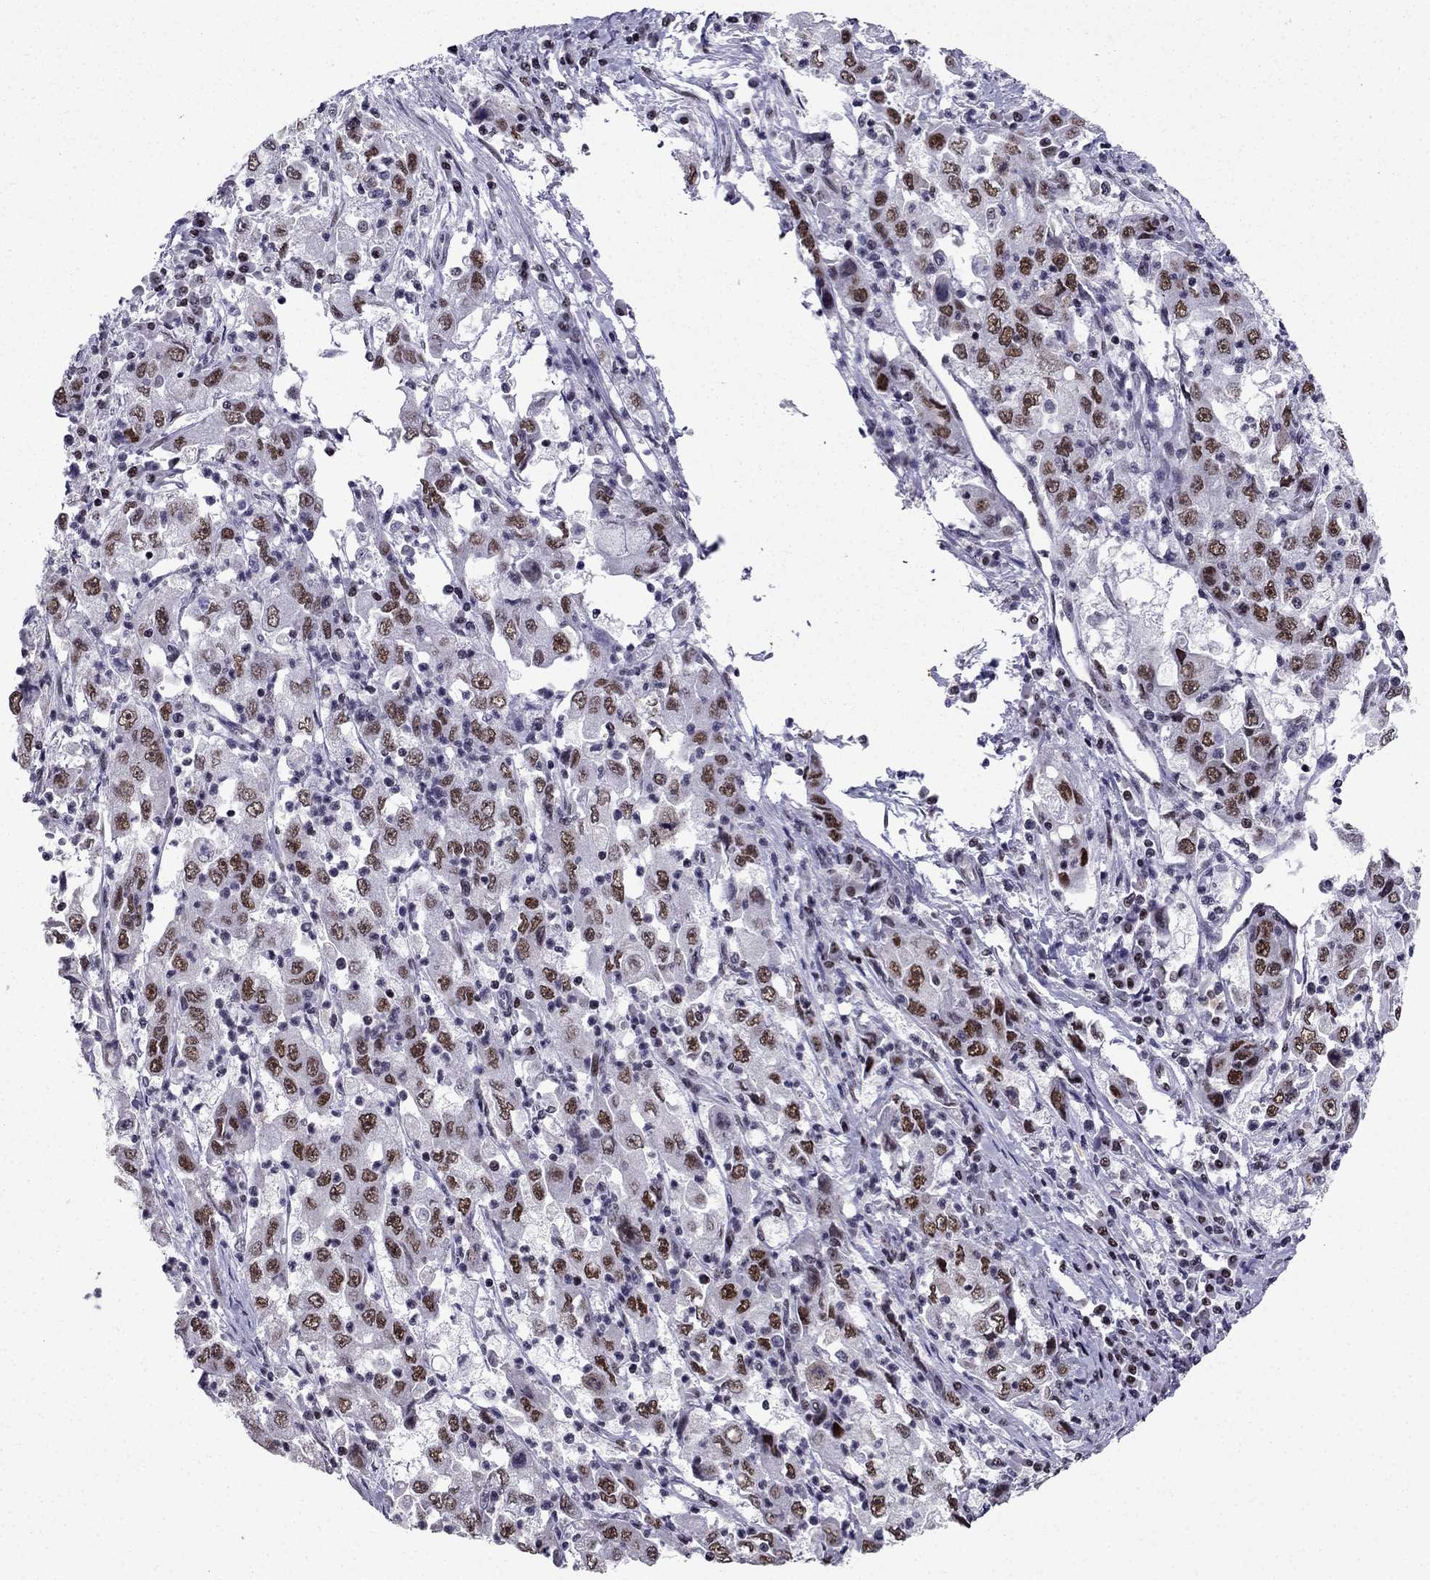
{"staining": {"intensity": "moderate", "quantity": "25%-75%", "location": "nuclear"}, "tissue": "cervical cancer", "cell_type": "Tumor cells", "image_type": "cancer", "snomed": [{"axis": "morphology", "description": "Squamous cell carcinoma, NOS"}, {"axis": "topography", "description": "Cervix"}], "caption": "Protein expression by IHC demonstrates moderate nuclear positivity in about 25%-75% of tumor cells in cervical cancer. The protein is stained brown, and the nuclei are stained in blue (DAB (3,3'-diaminobenzidine) IHC with brightfield microscopy, high magnification).", "gene": "ZNF420", "patient": {"sex": "female", "age": 36}}